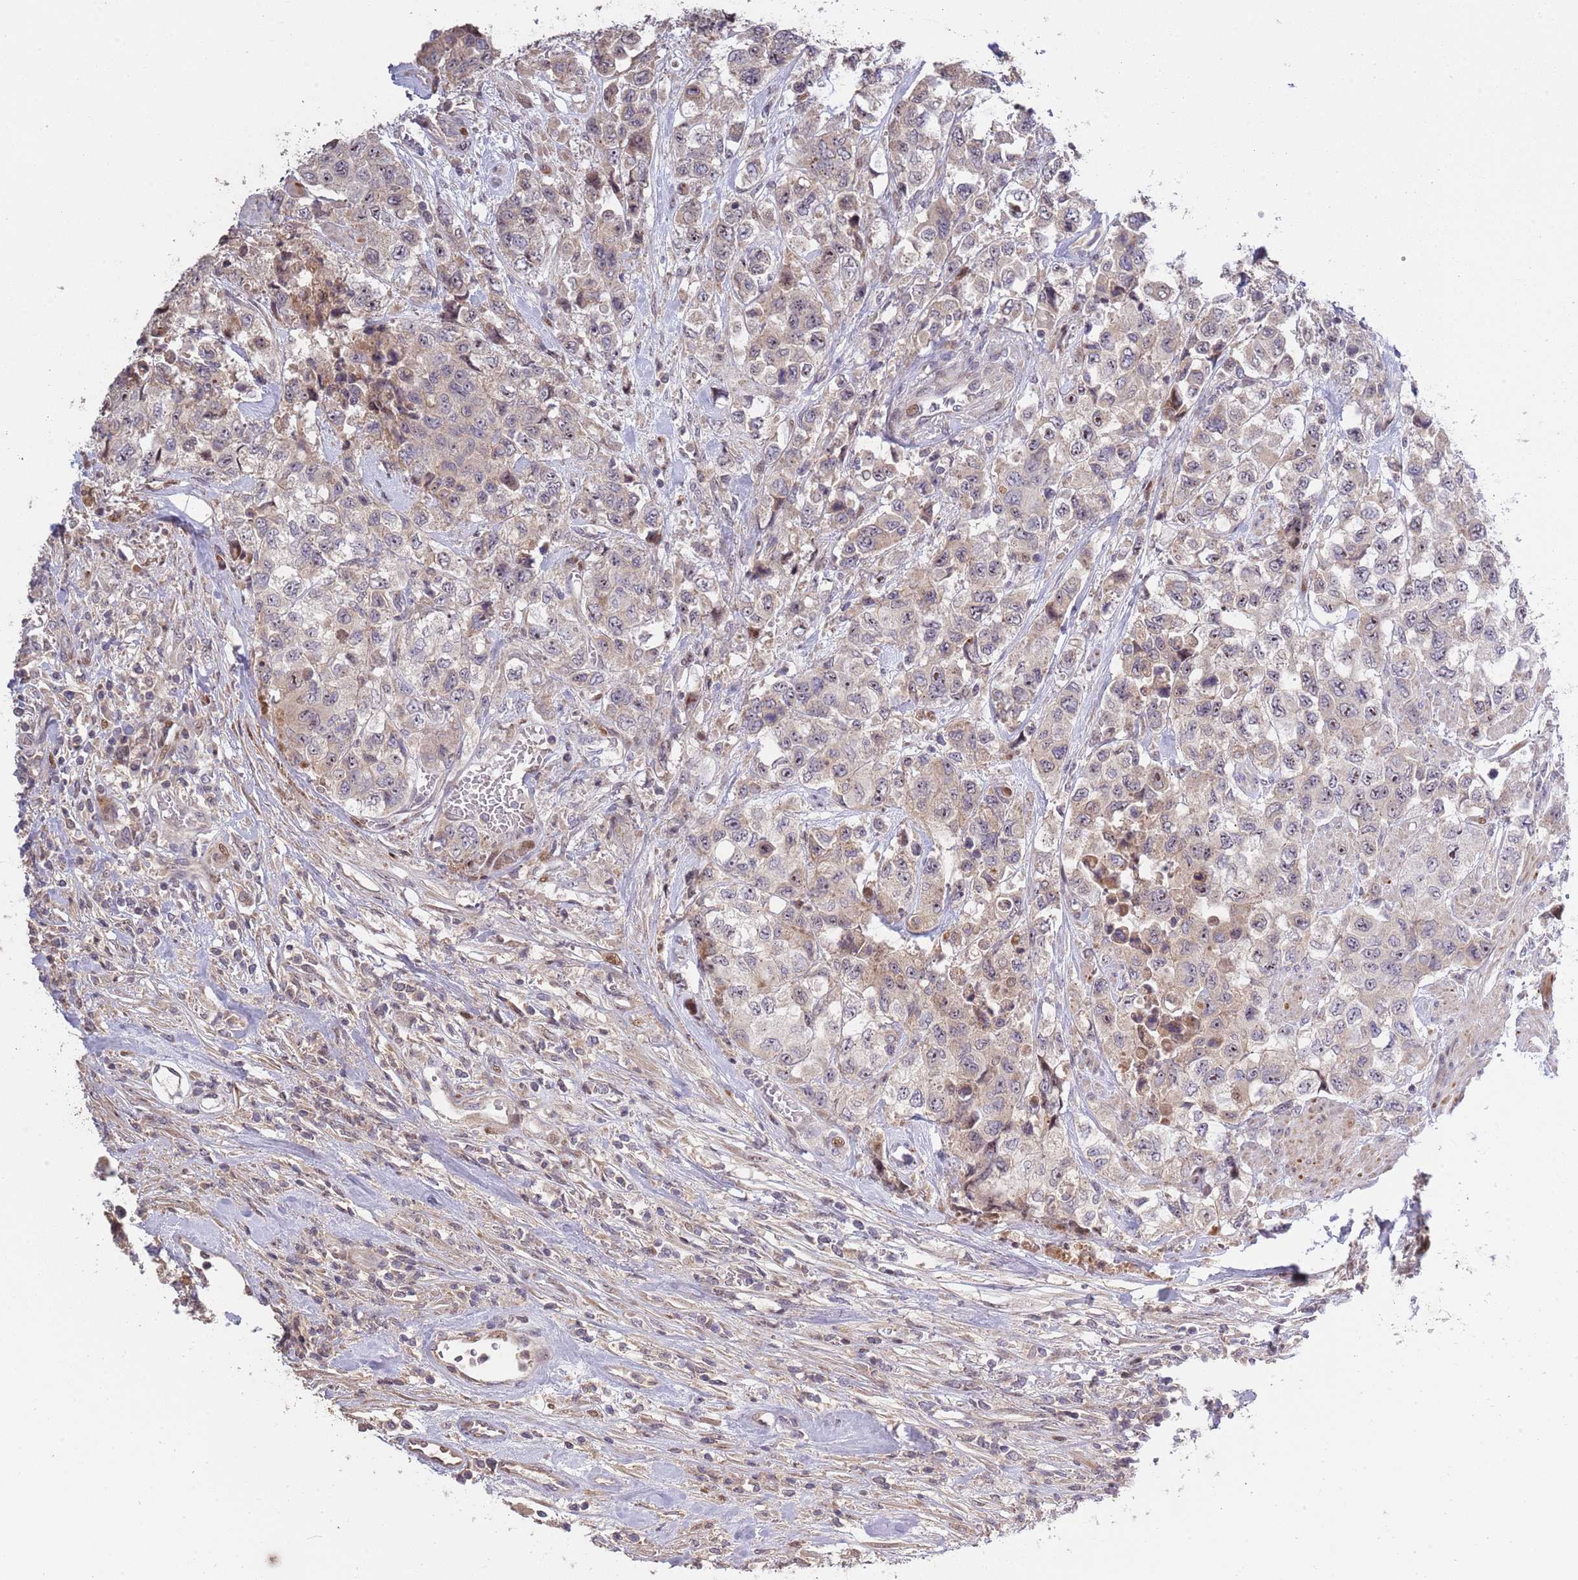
{"staining": {"intensity": "weak", "quantity": "<25%", "location": "nuclear"}, "tissue": "urothelial cancer", "cell_type": "Tumor cells", "image_type": "cancer", "snomed": [{"axis": "morphology", "description": "Urothelial carcinoma, High grade"}, {"axis": "topography", "description": "Urinary bladder"}], "caption": "A high-resolution micrograph shows immunohistochemistry (IHC) staining of urothelial cancer, which shows no significant expression in tumor cells.", "gene": "SYNDIG1L", "patient": {"sex": "female", "age": 78}}